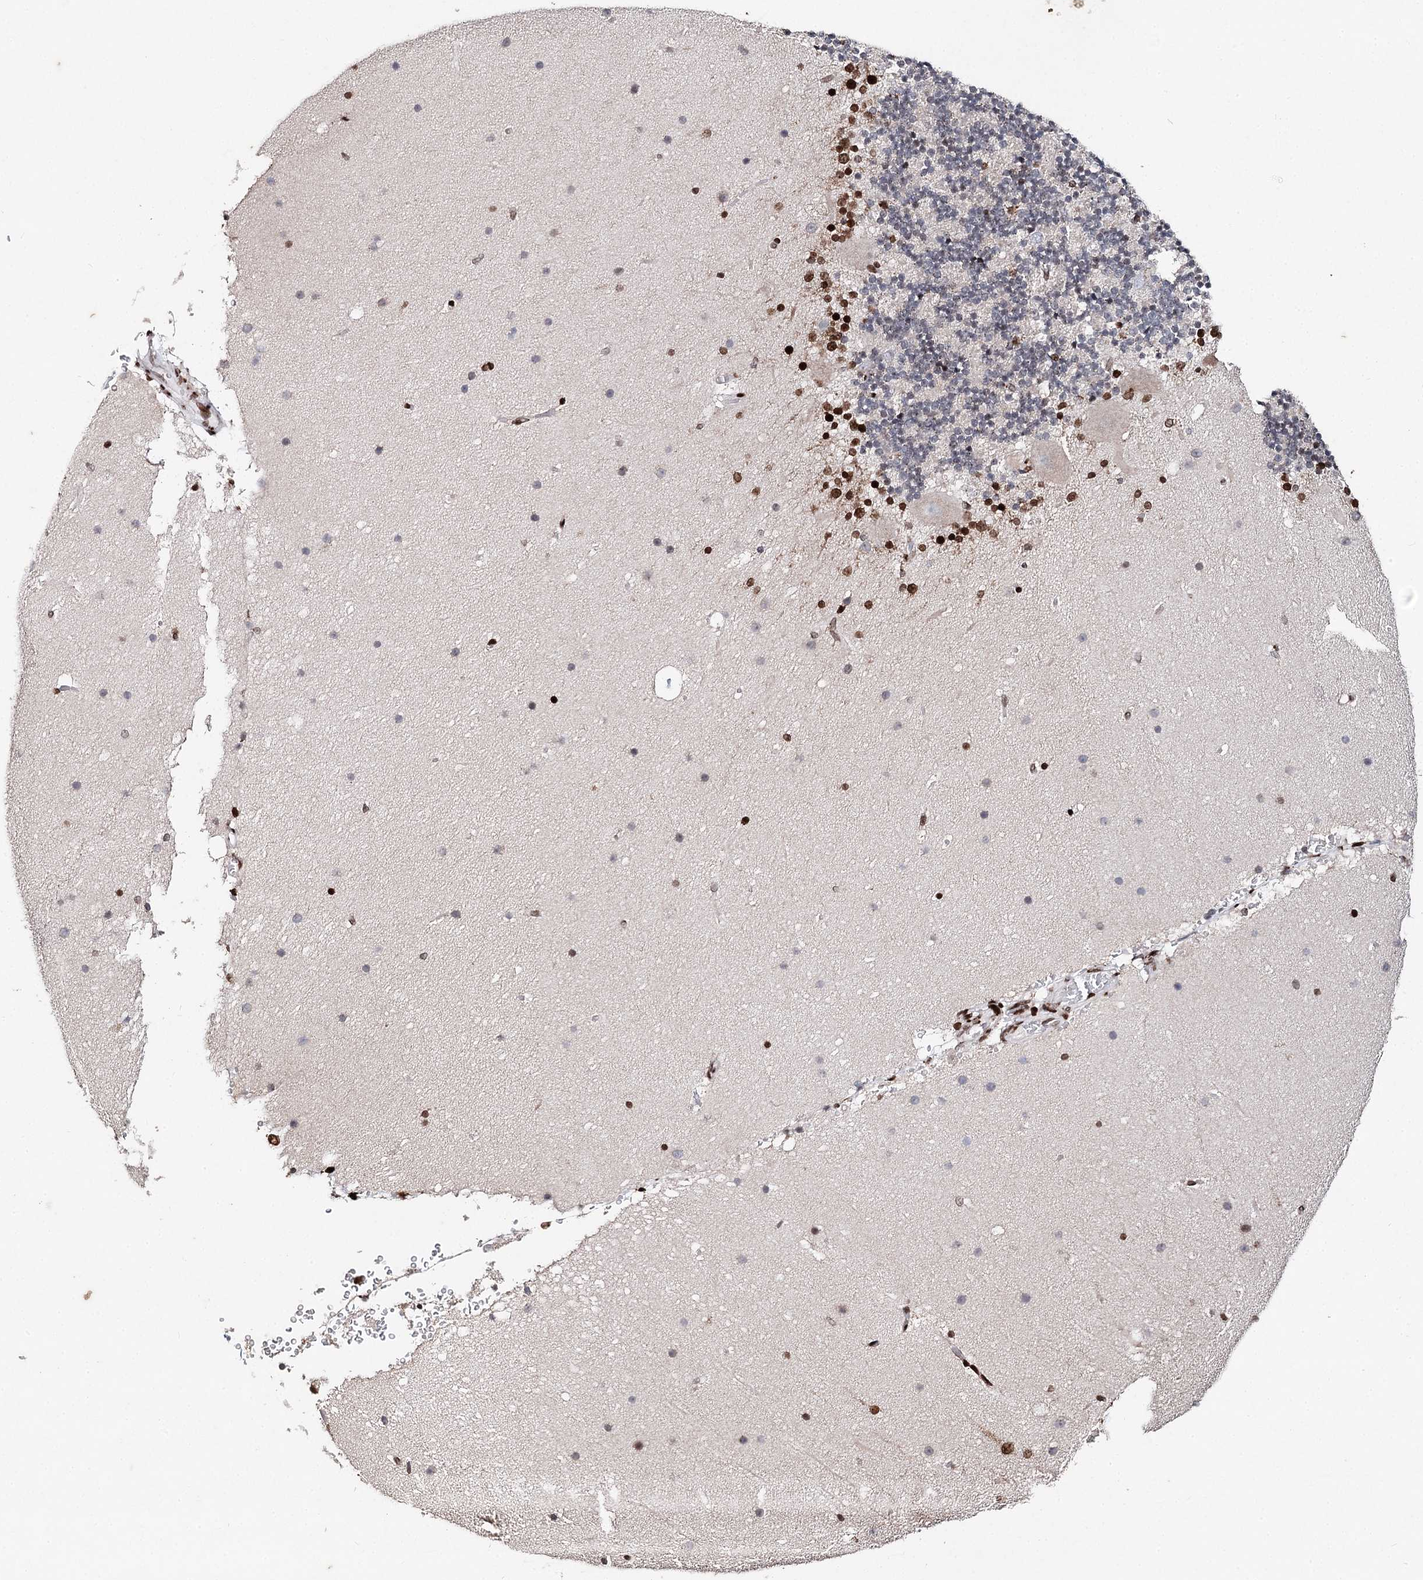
{"staining": {"intensity": "negative", "quantity": "none", "location": "none"}, "tissue": "cerebellum", "cell_type": "Cells in granular layer", "image_type": "normal", "snomed": [{"axis": "morphology", "description": "Normal tissue, NOS"}, {"axis": "topography", "description": "Cerebellum"}], "caption": "Human cerebellum stained for a protein using immunohistochemistry reveals no positivity in cells in granular layer.", "gene": "FRMD4A", "patient": {"sex": "male", "age": 57}}